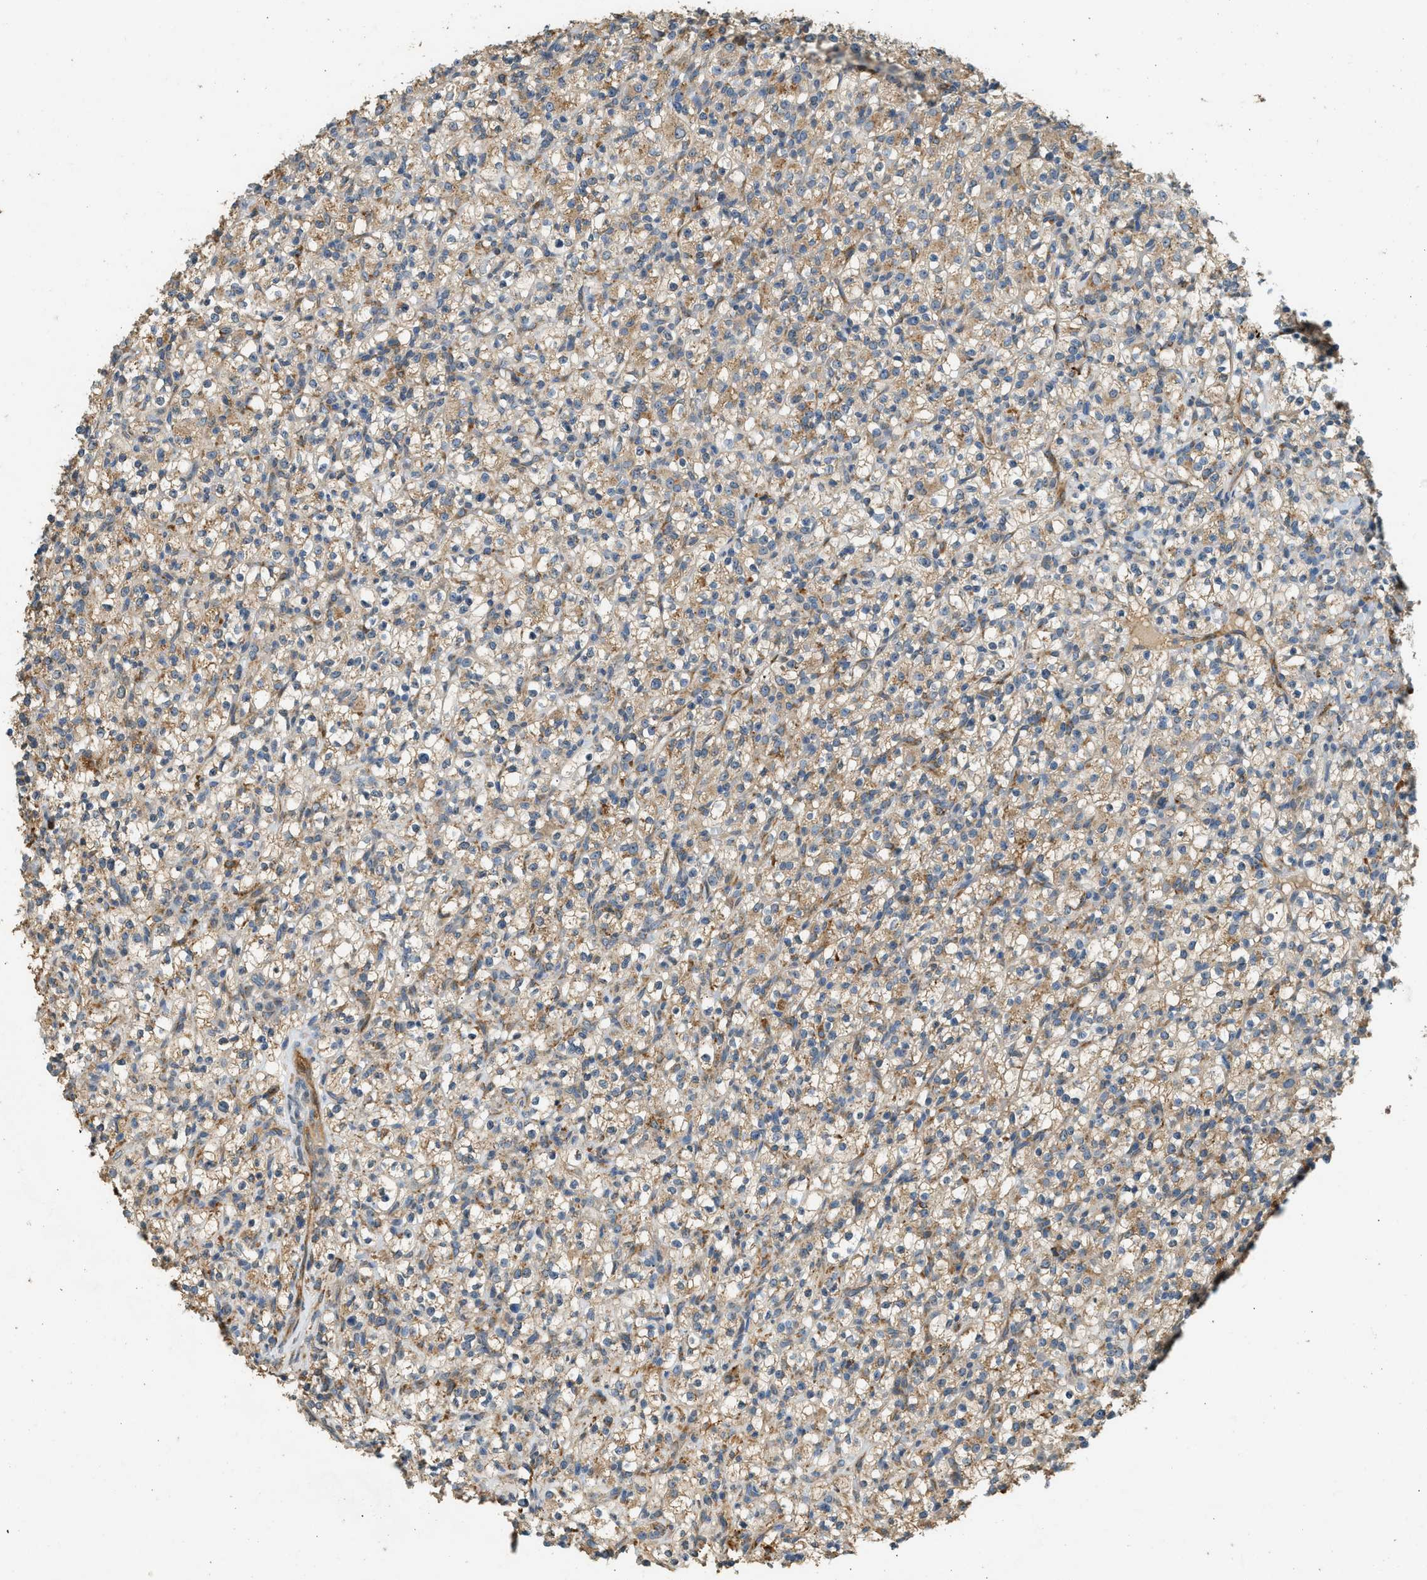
{"staining": {"intensity": "weak", "quantity": ">75%", "location": "cytoplasmic/membranous"}, "tissue": "renal cancer", "cell_type": "Tumor cells", "image_type": "cancer", "snomed": [{"axis": "morphology", "description": "Normal tissue, NOS"}, {"axis": "morphology", "description": "Adenocarcinoma, NOS"}, {"axis": "topography", "description": "Kidney"}], "caption": "IHC photomicrograph of human renal cancer stained for a protein (brown), which displays low levels of weak cytoplasmic/membranous staining in about >75% of tumor cells.", "gene": "CTSB", "patient": {"sex": "female", "age": 72}}